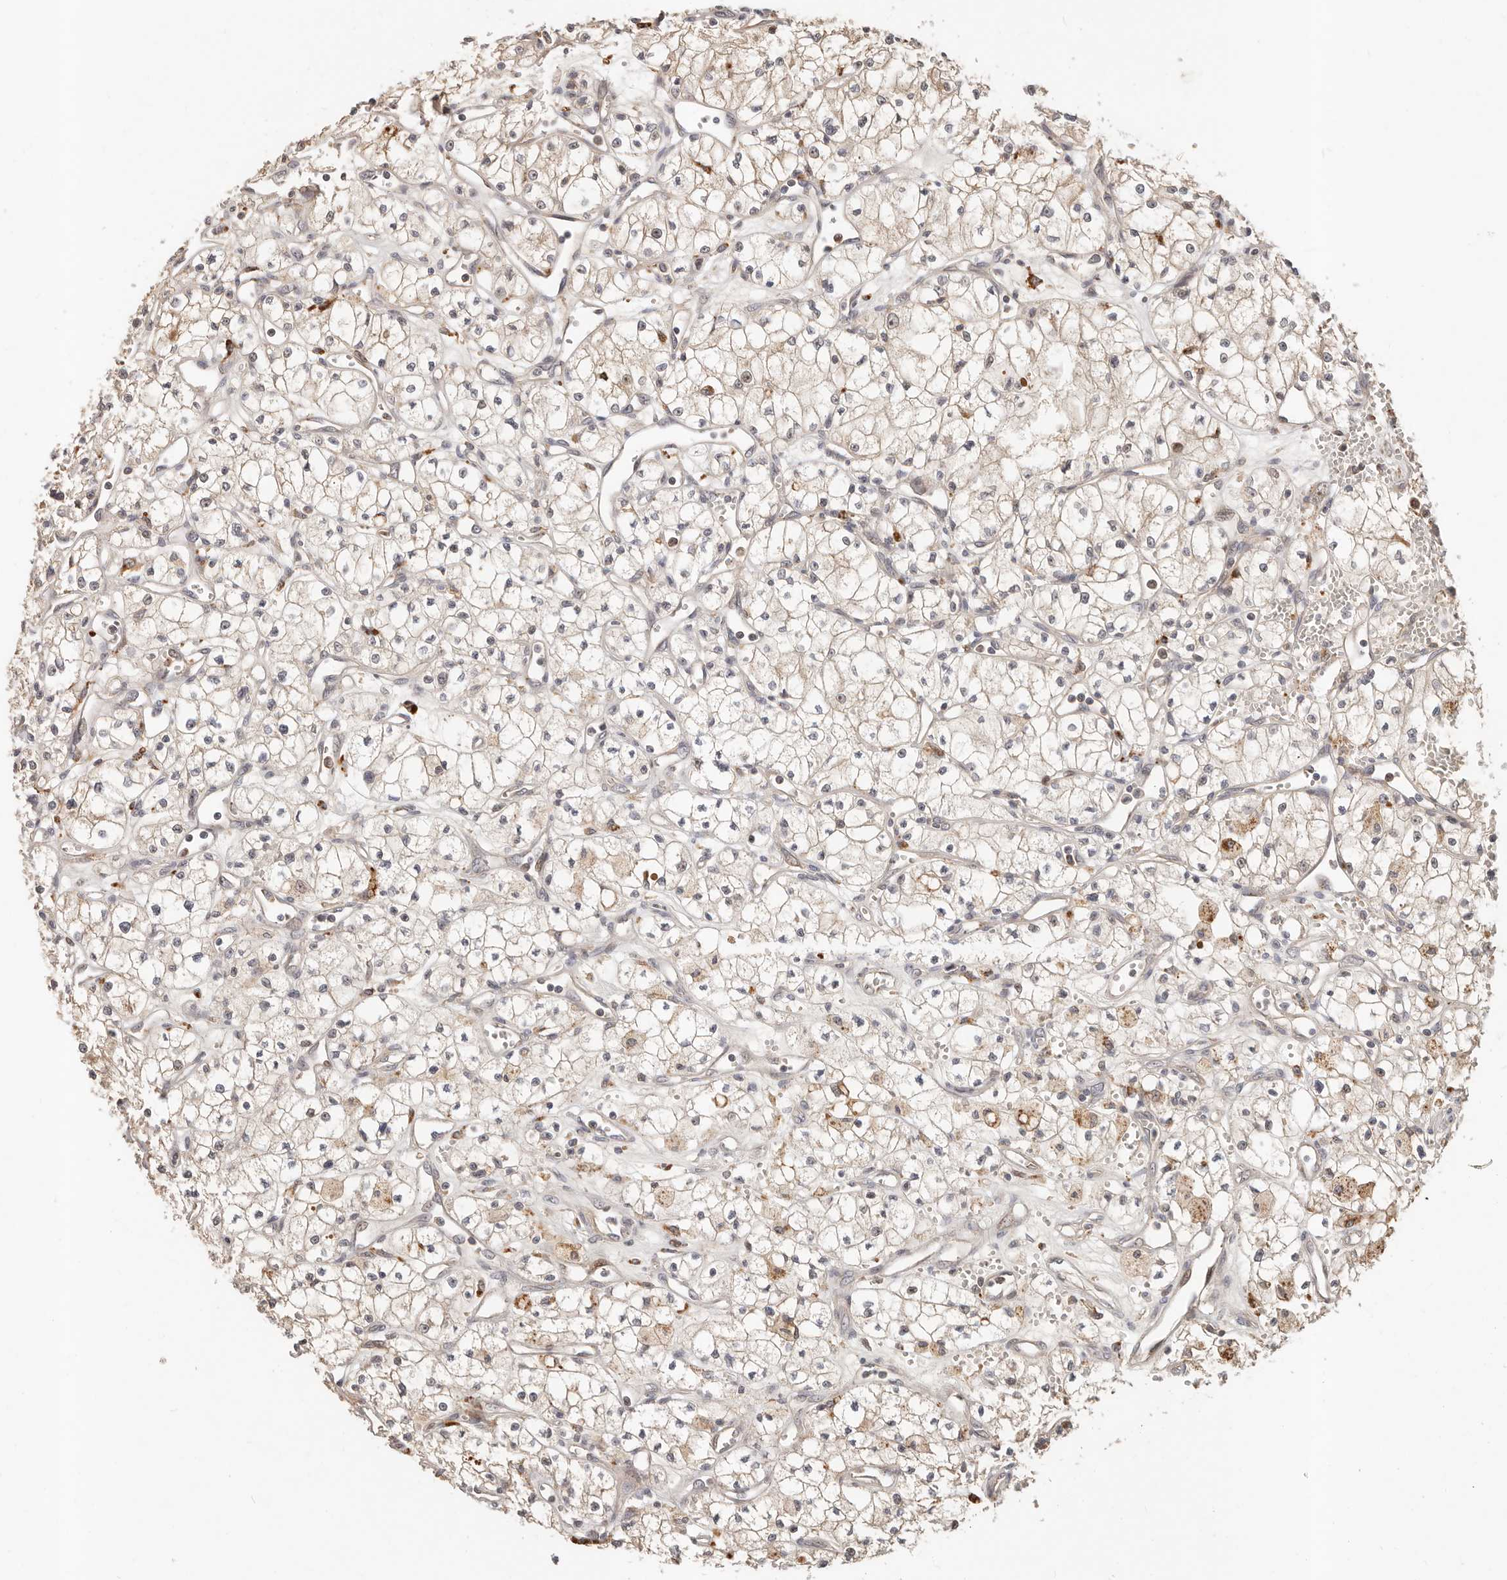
{"staining": {"intensity": "weak", "quantity": ">75%", "location": "cytoplasmic/membranous"}, "tissue": "renal cancer", "cell_type": "Tumor cells", "image_type": "cancer", "snomed": [{"axis": "morphology", "description": "Adenocarcinoma, NOS"}, {"axis": "topography", "description": "Kidney"}], "caption": "Immunohistochemical staining of human renal cancer reveals low levels of weak cytoplasmic/membranous protein expression in approximately >75% of tumor cells.", "gene": "ZRANB1", "patient": {"sex": "male", "age": 59}}